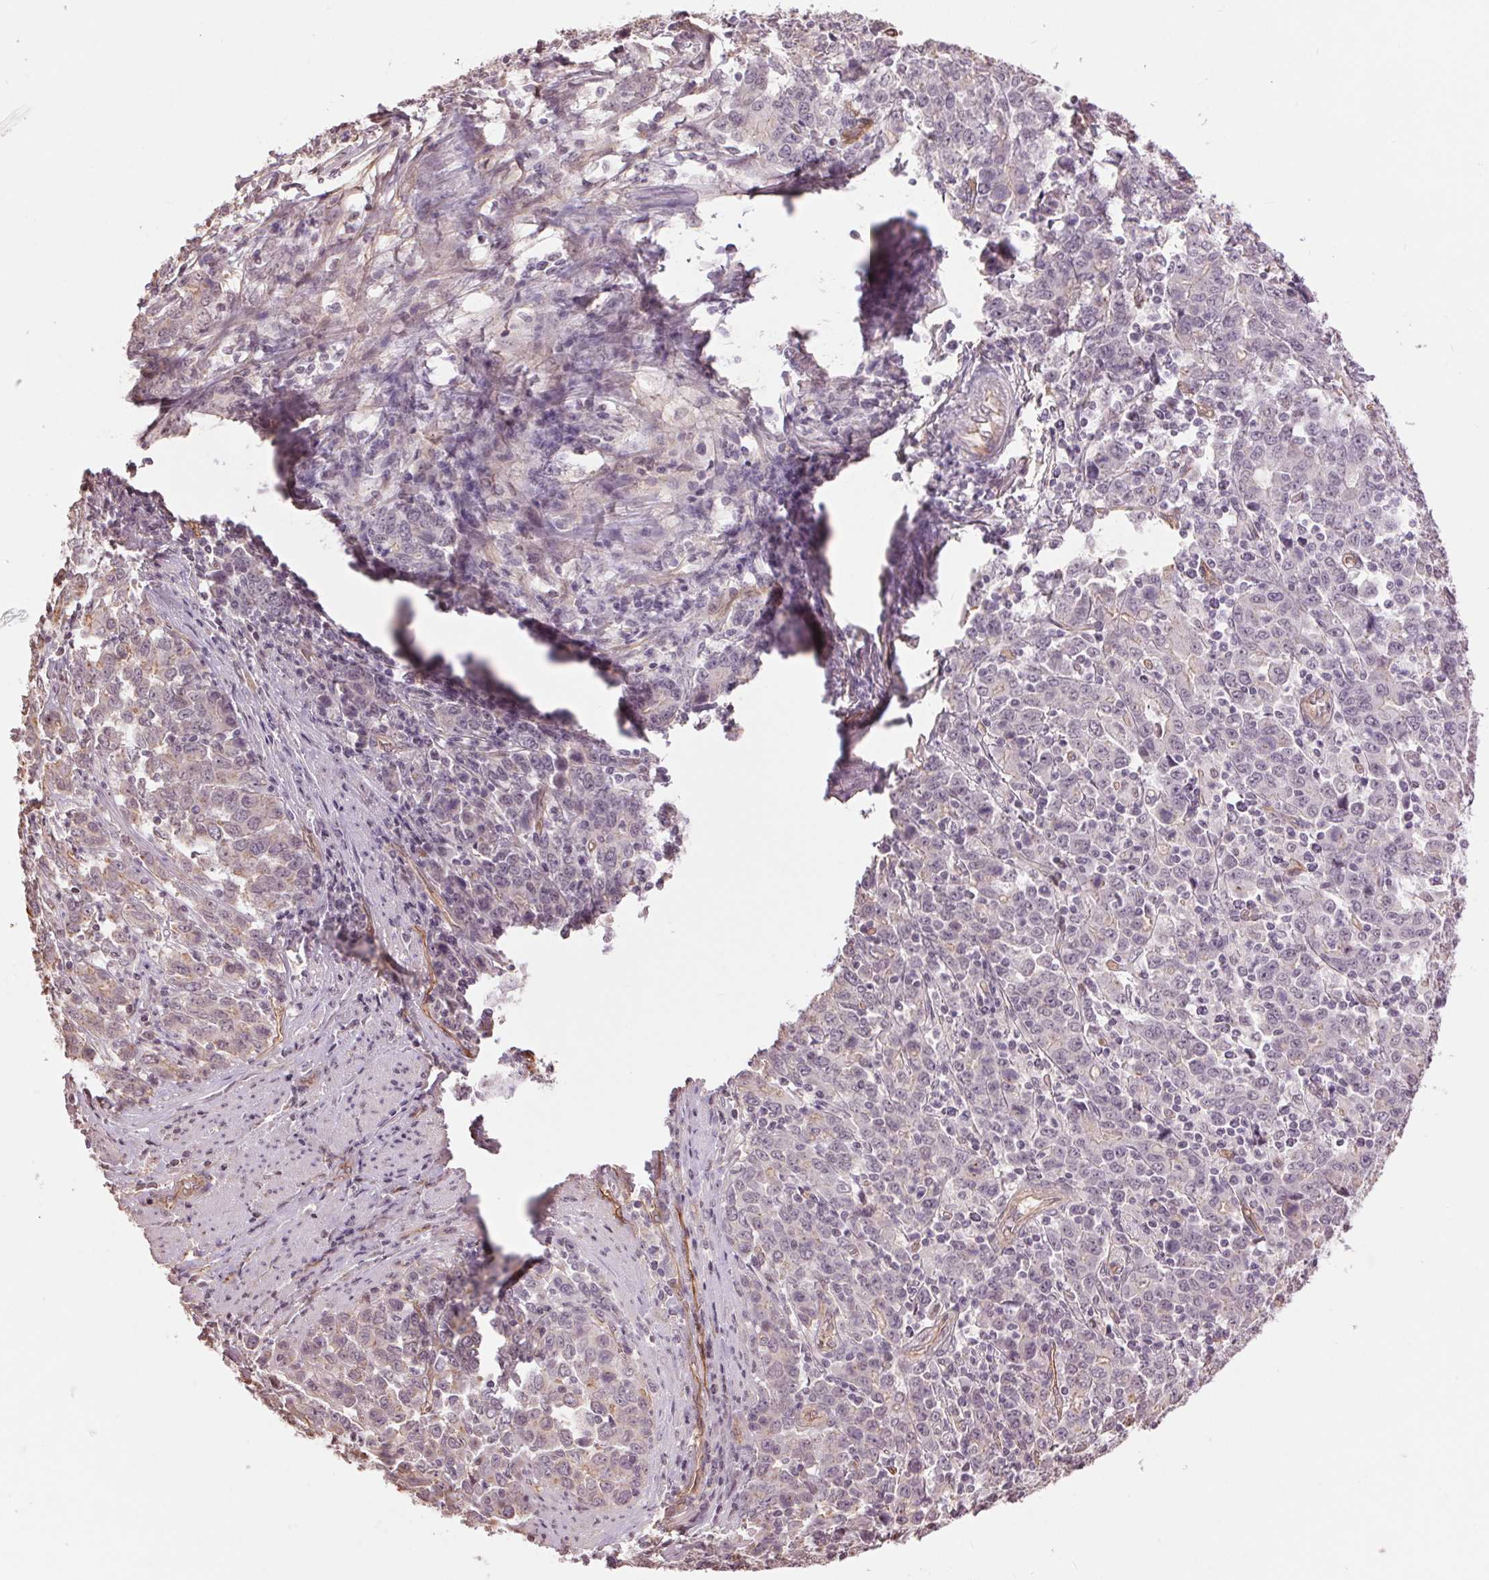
{"staining": {"intensity": "negative", "quantity": "none", "location": "none"}, "tissue": "stomach cancer", "cell_type": "Tumor cells", "image_type": "cancer", "snomed": [{"axis": "morphology", "description": "Adenocarcinoma, NOS"}, {"axis": "topography", "description": "Stomach, upper"}], "caption": "High power microscopy photomicrograph of an IHC micrograph of stomach cancer, revealing no significant positivity in tumor cells.", "gene": "PALM", "patient": {"sex": "male", "age": 69}}